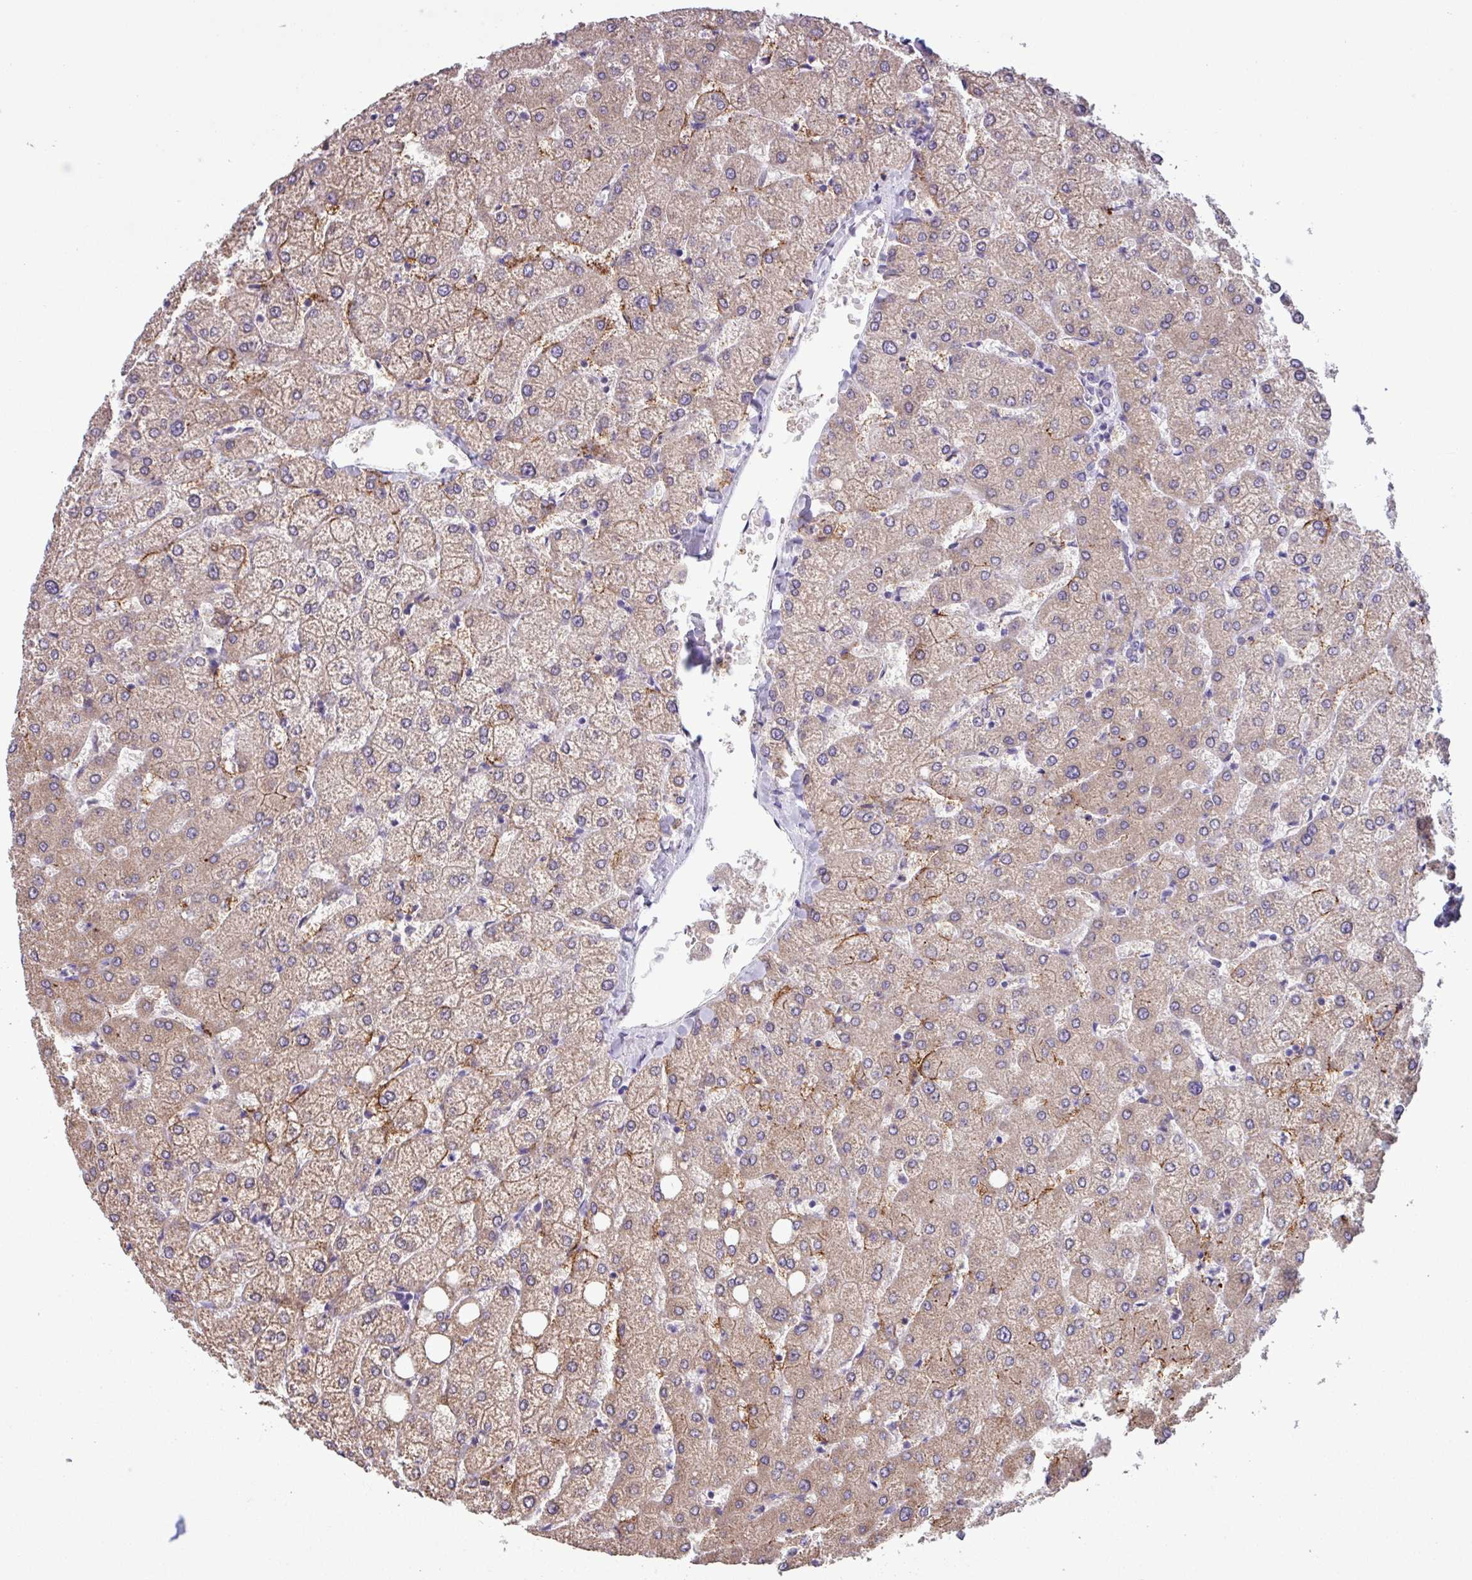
{"staining": {"intensity": "negative", "quantity": "none", "location": "none"}, "tissue": "liver", "cell_type": "Cholangiocytes", "image_type": "normal", "snomed": [{"axis": "morphology", "description": "Normal tissue, NOS"}, {"axis": "topography", "description": "Liver"}], "caption": "High power microscopy image of an immunohistochemistry histopathology image of unremarkable liver, revealing no significant staining in cholangiocytes.", "gene": "C20orf27", "patient": {"sex": "female", "age": 54}}